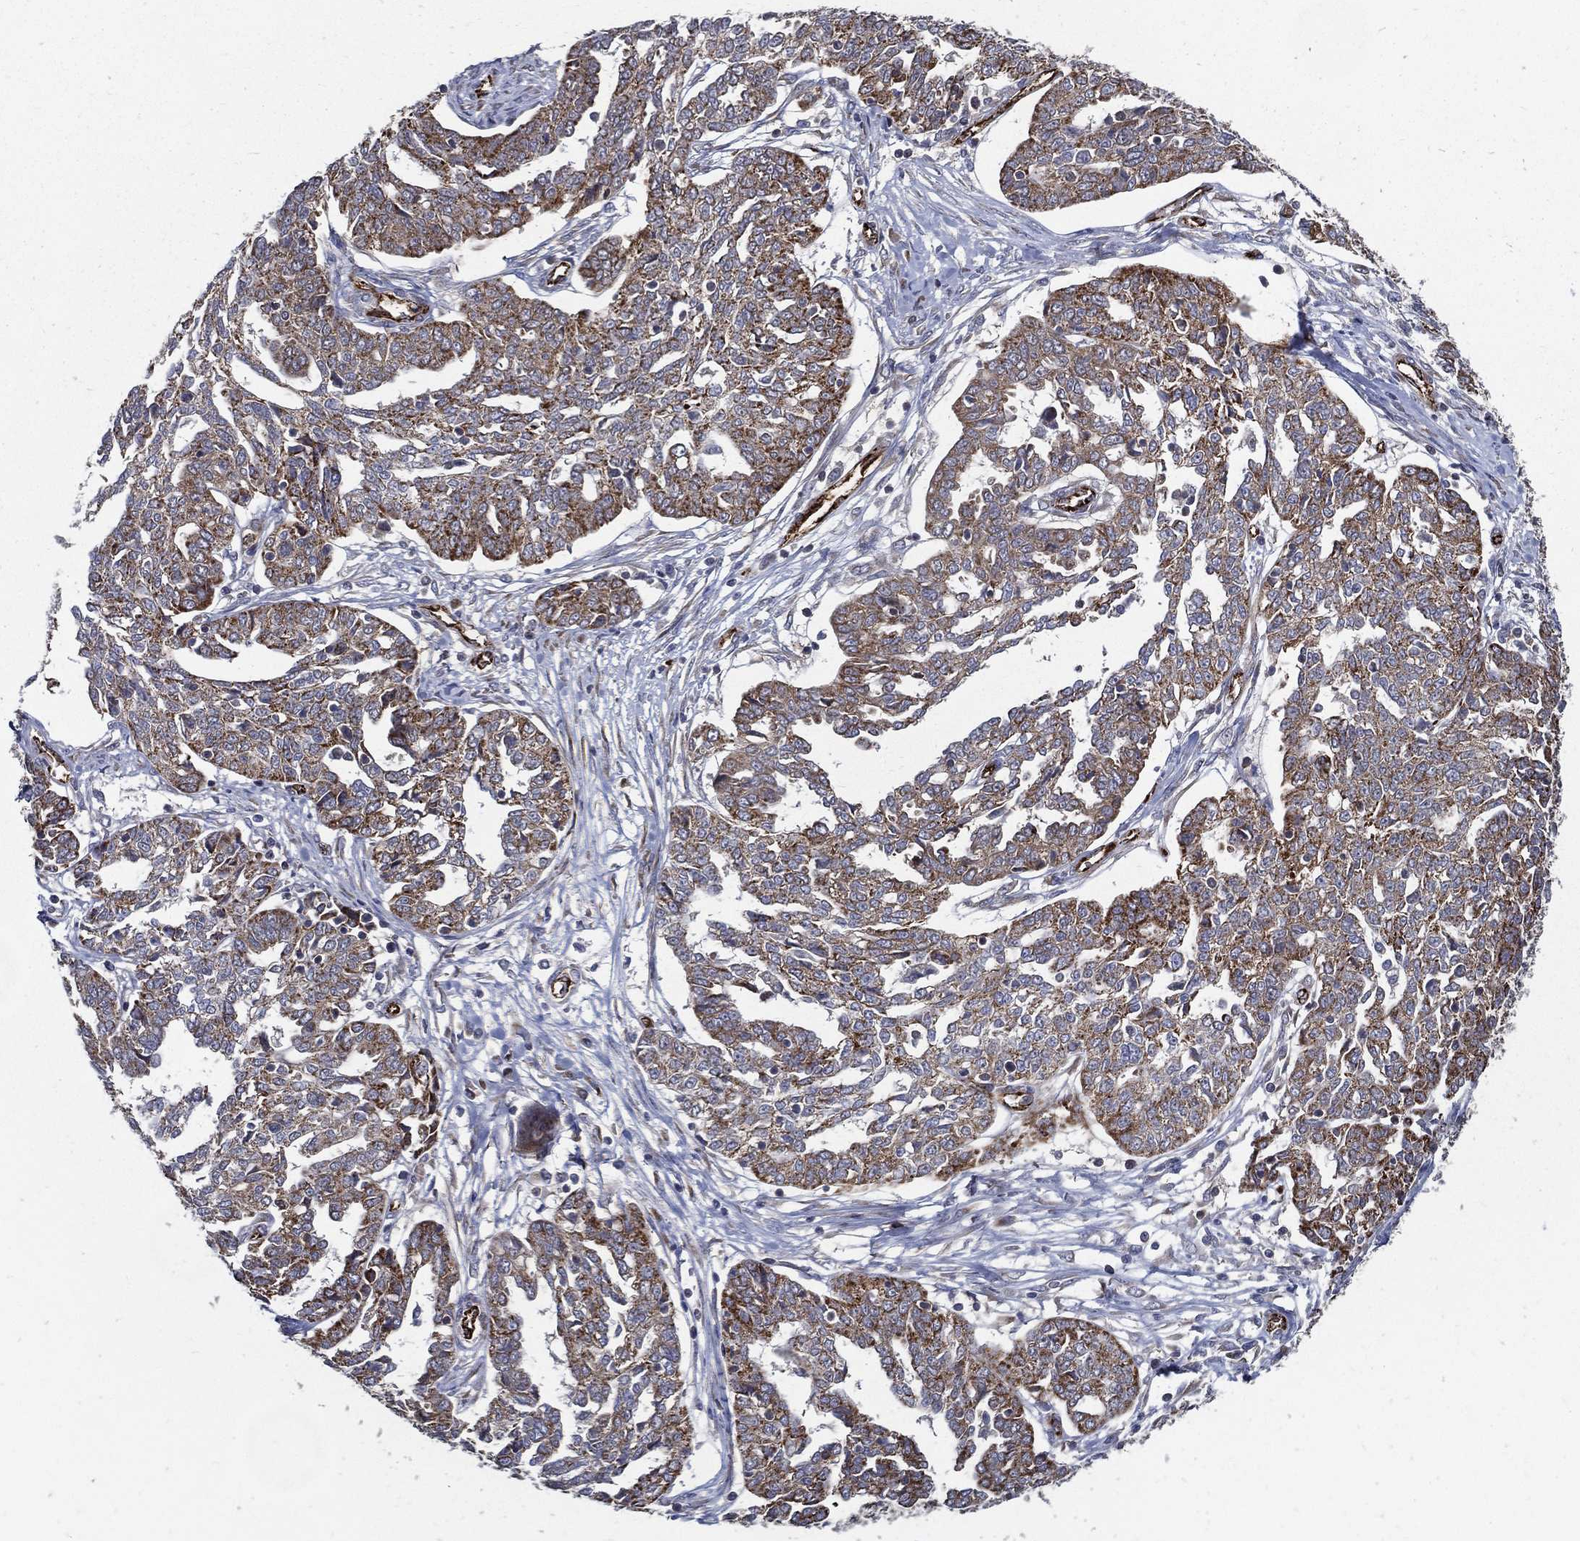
{"staining": {"intensity": "moderate", "quantity": ">75%", "location": "cytoplasmic/membranous"}, "tissue": "ovarian cancer", "cell_type": "Tumor cells", "image_type": "cancer", "snomed": [{"axis": "morphology", "description": "Cystadenocarcinoma, serous, NOS"}, {"axis": "topography", "description": "Ovary"}], "caption": "Moderate cytoplasmic/membranous protein positivity is seen in approximately >75% of tumor cells in serous cystadenocarcinoma (ovarian). Using DAB (3,3'-diaminobenzidine) (brown) and hematoxylin (blue) stains, captured at high magnification using brightfield microscopy.", "gene": "ARHGAP11A", "patient": {"sex": "female", "age": 67}}